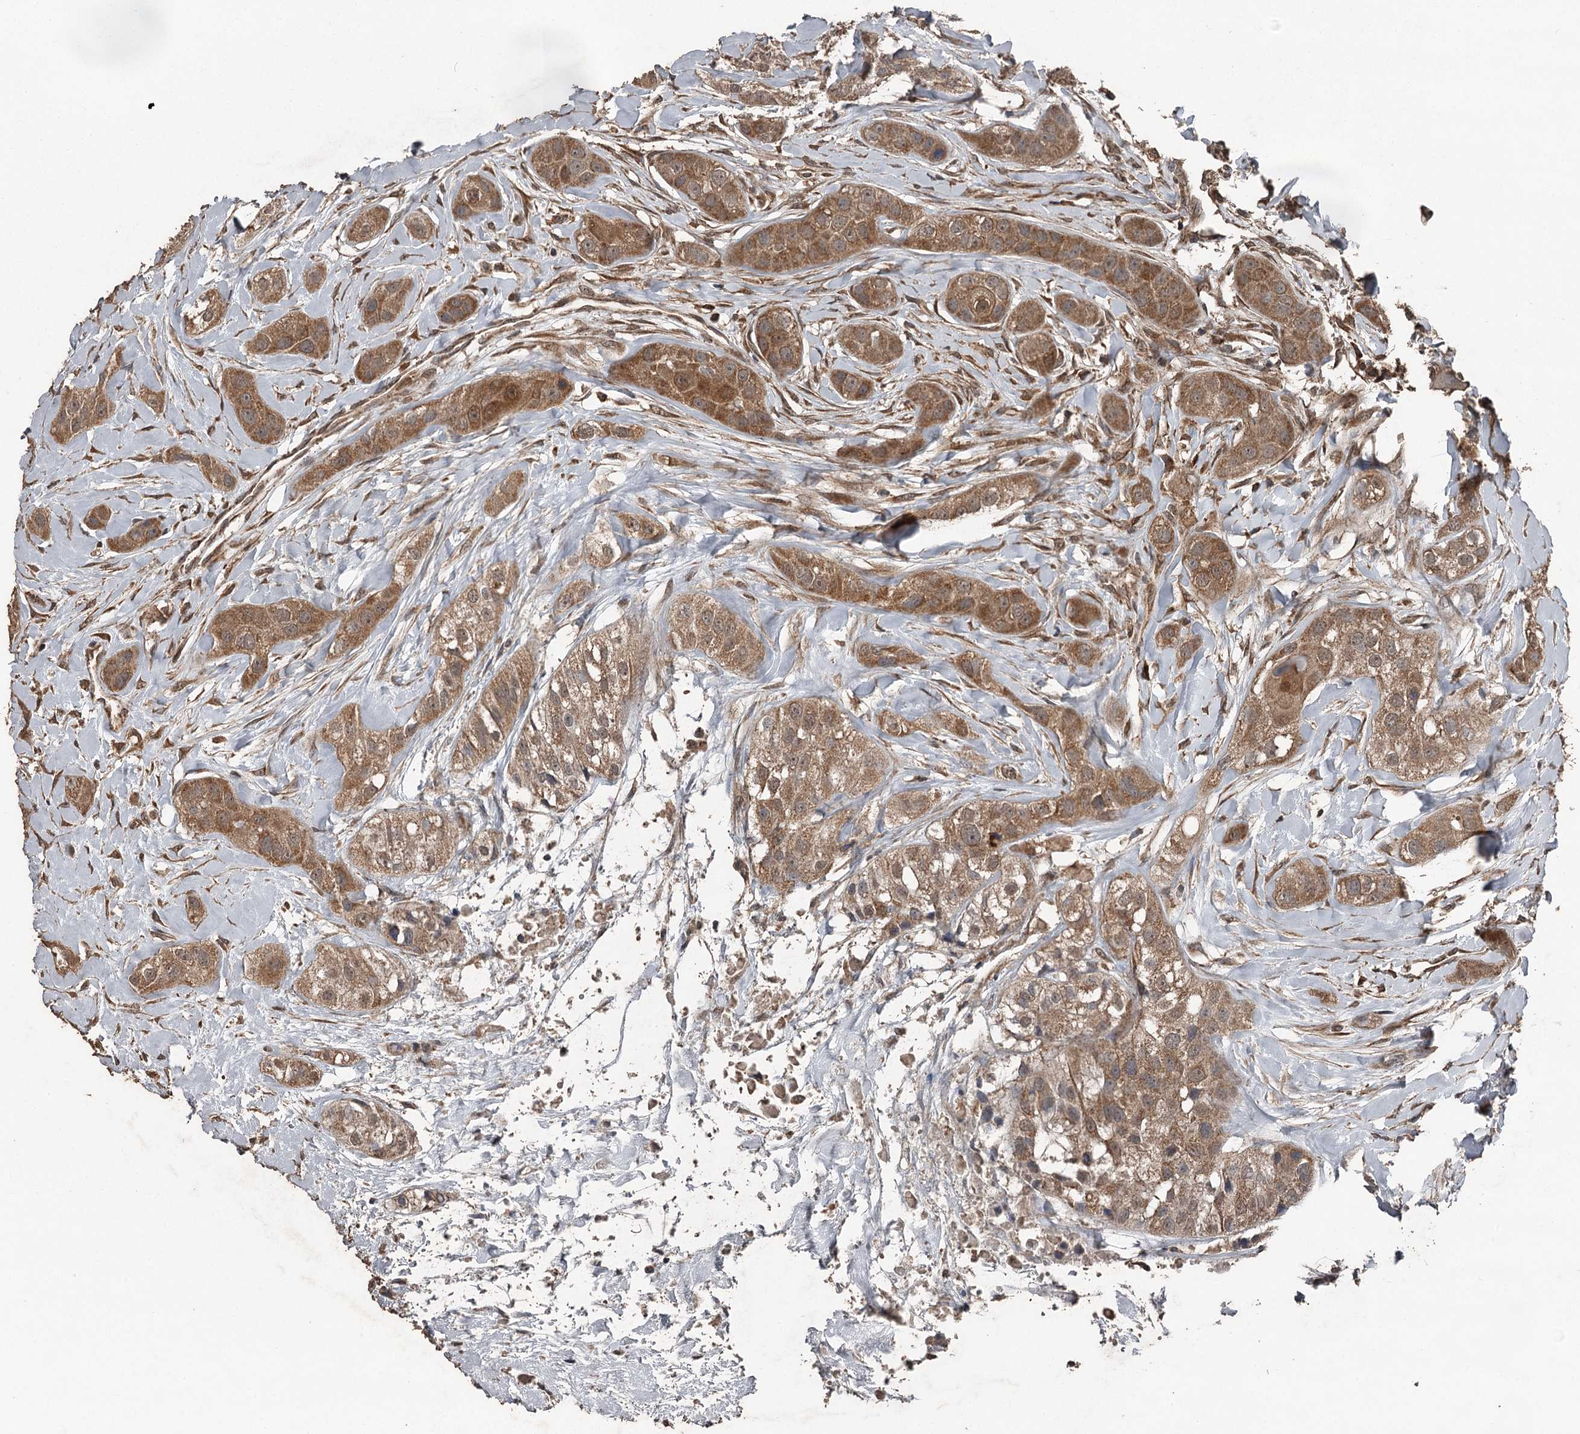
{"staining": {"intensity": "moderate", "quantity": ">75%", "location": "cytoplasmic/membranous,nuclear"}, "tissue": "head and neck cancer", "cell_type": "Tumor cells", "image_type": "cancer", "snomed": [{"axis": "morphology", "description": "Normal tissue, NOS"}, {"axis": "morphology", "description": "Squamous cell carcinoma, NOS"}, {"axis": "topography", "description": "Skeletal muscle"}, {"axis": "topography", "description": "Head-Neck"}], "caption": "Protein expression analysis of human head and neck cancer (squamous cell carcinoma) reveals moderate cytoplasmic/membranous and nuclear staining in approximately >75% of tumor cells.", "gene": "WIPI1", "patient": {"sex": "male", "age": 51}}